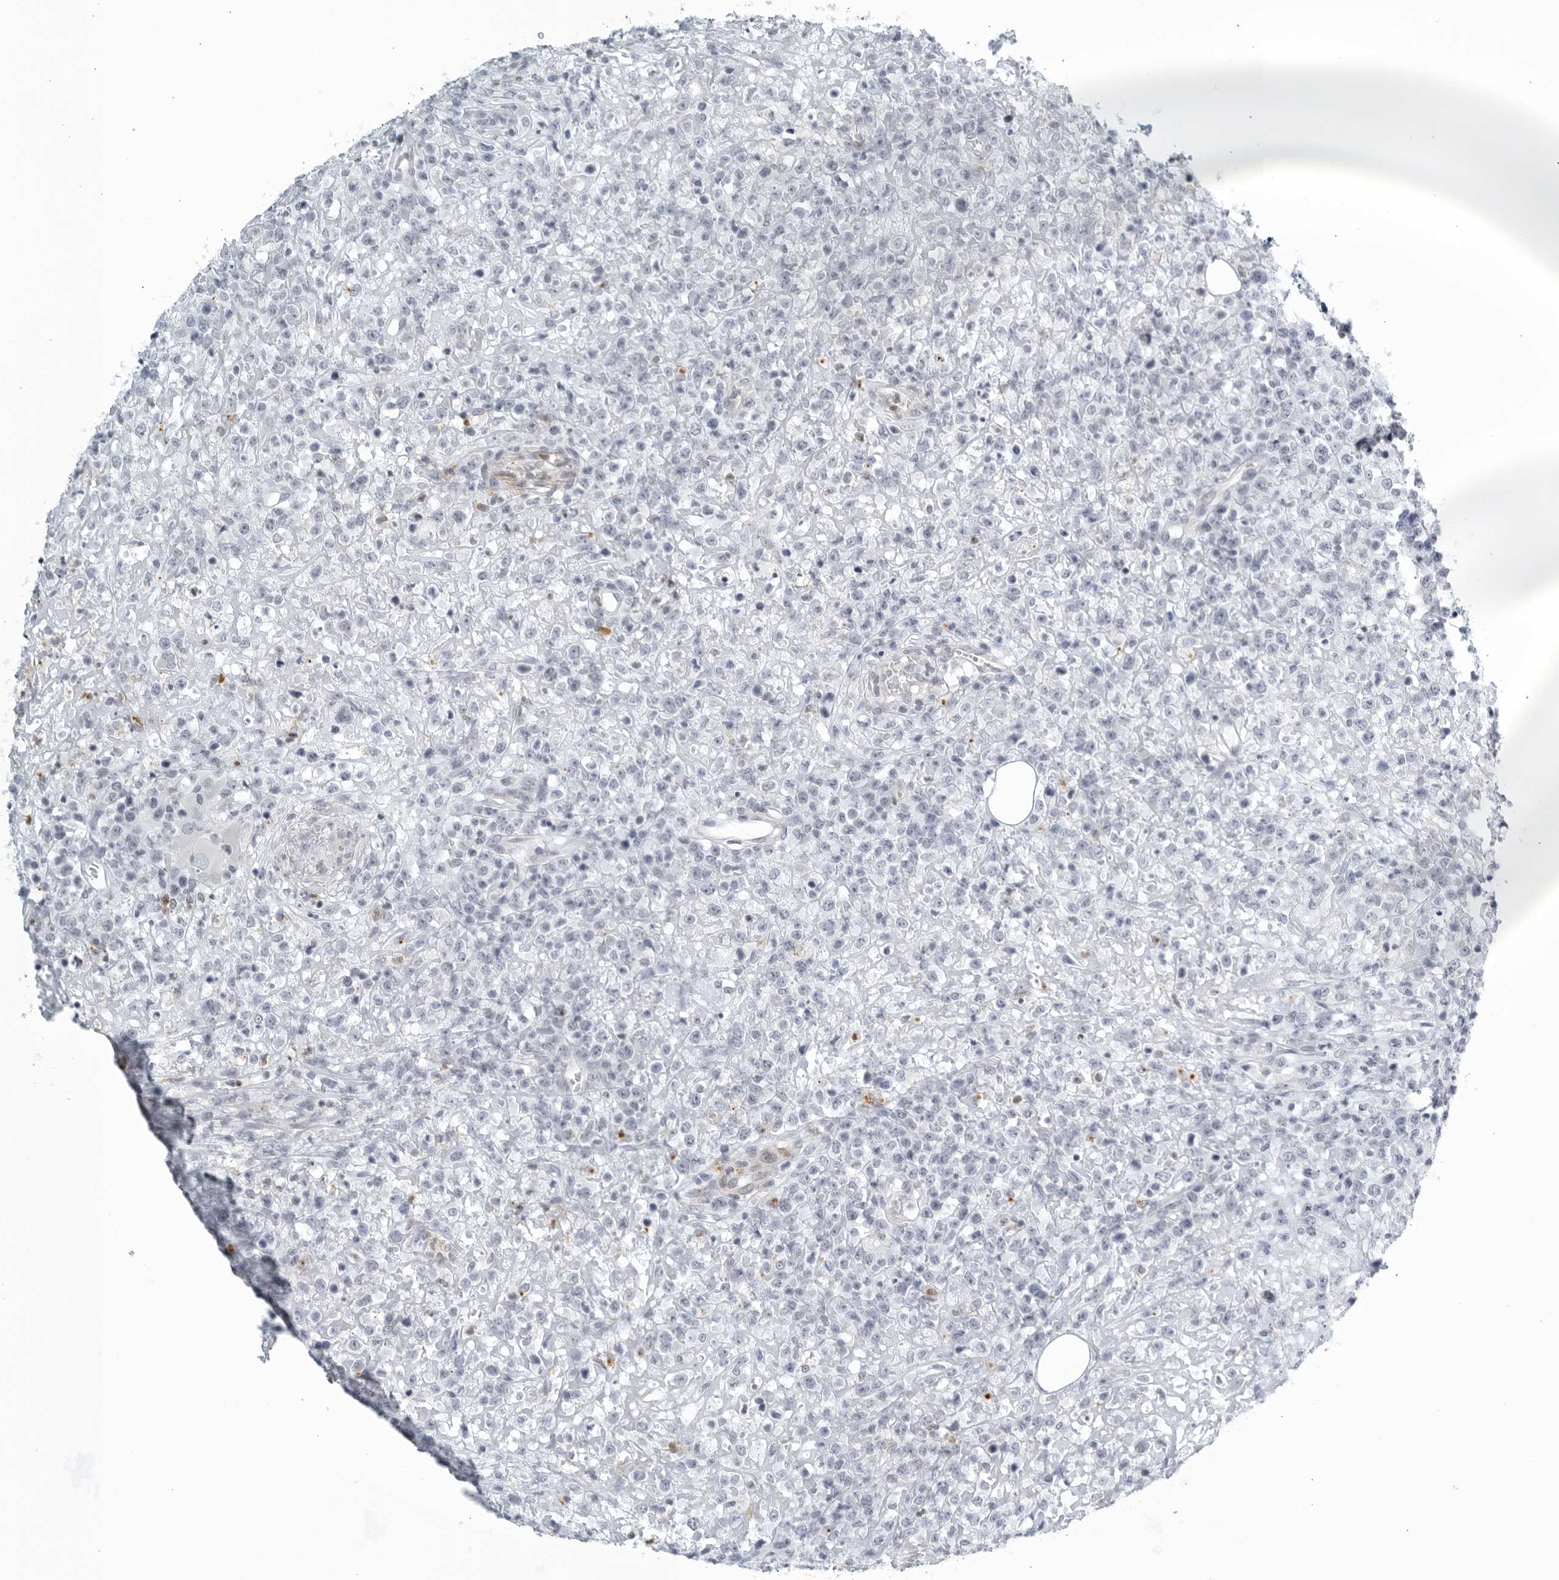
{"staining": {"intensity": "negative", "quantity": "none", "location": "none"}, "tissue": "lymphoma", "cell_type": "Tumor cells", "image_type": "cancer", "snomed": [{"axis": "morphology", "description": "Malignant lymphoma, non-Hodgkin's type, High grade"}, {"axis": "topography", "description": "Colon"}], "caption": "The photomicrograph demonstrates no significant expression in tumor cells of lymphoma. (Stains: DAB IHC with hematoxylin counter stain, Microscopy: brightfield microscopy at high magnification).", "gene": "KLK7", "patient": {"sex": "female", "age": 53}}